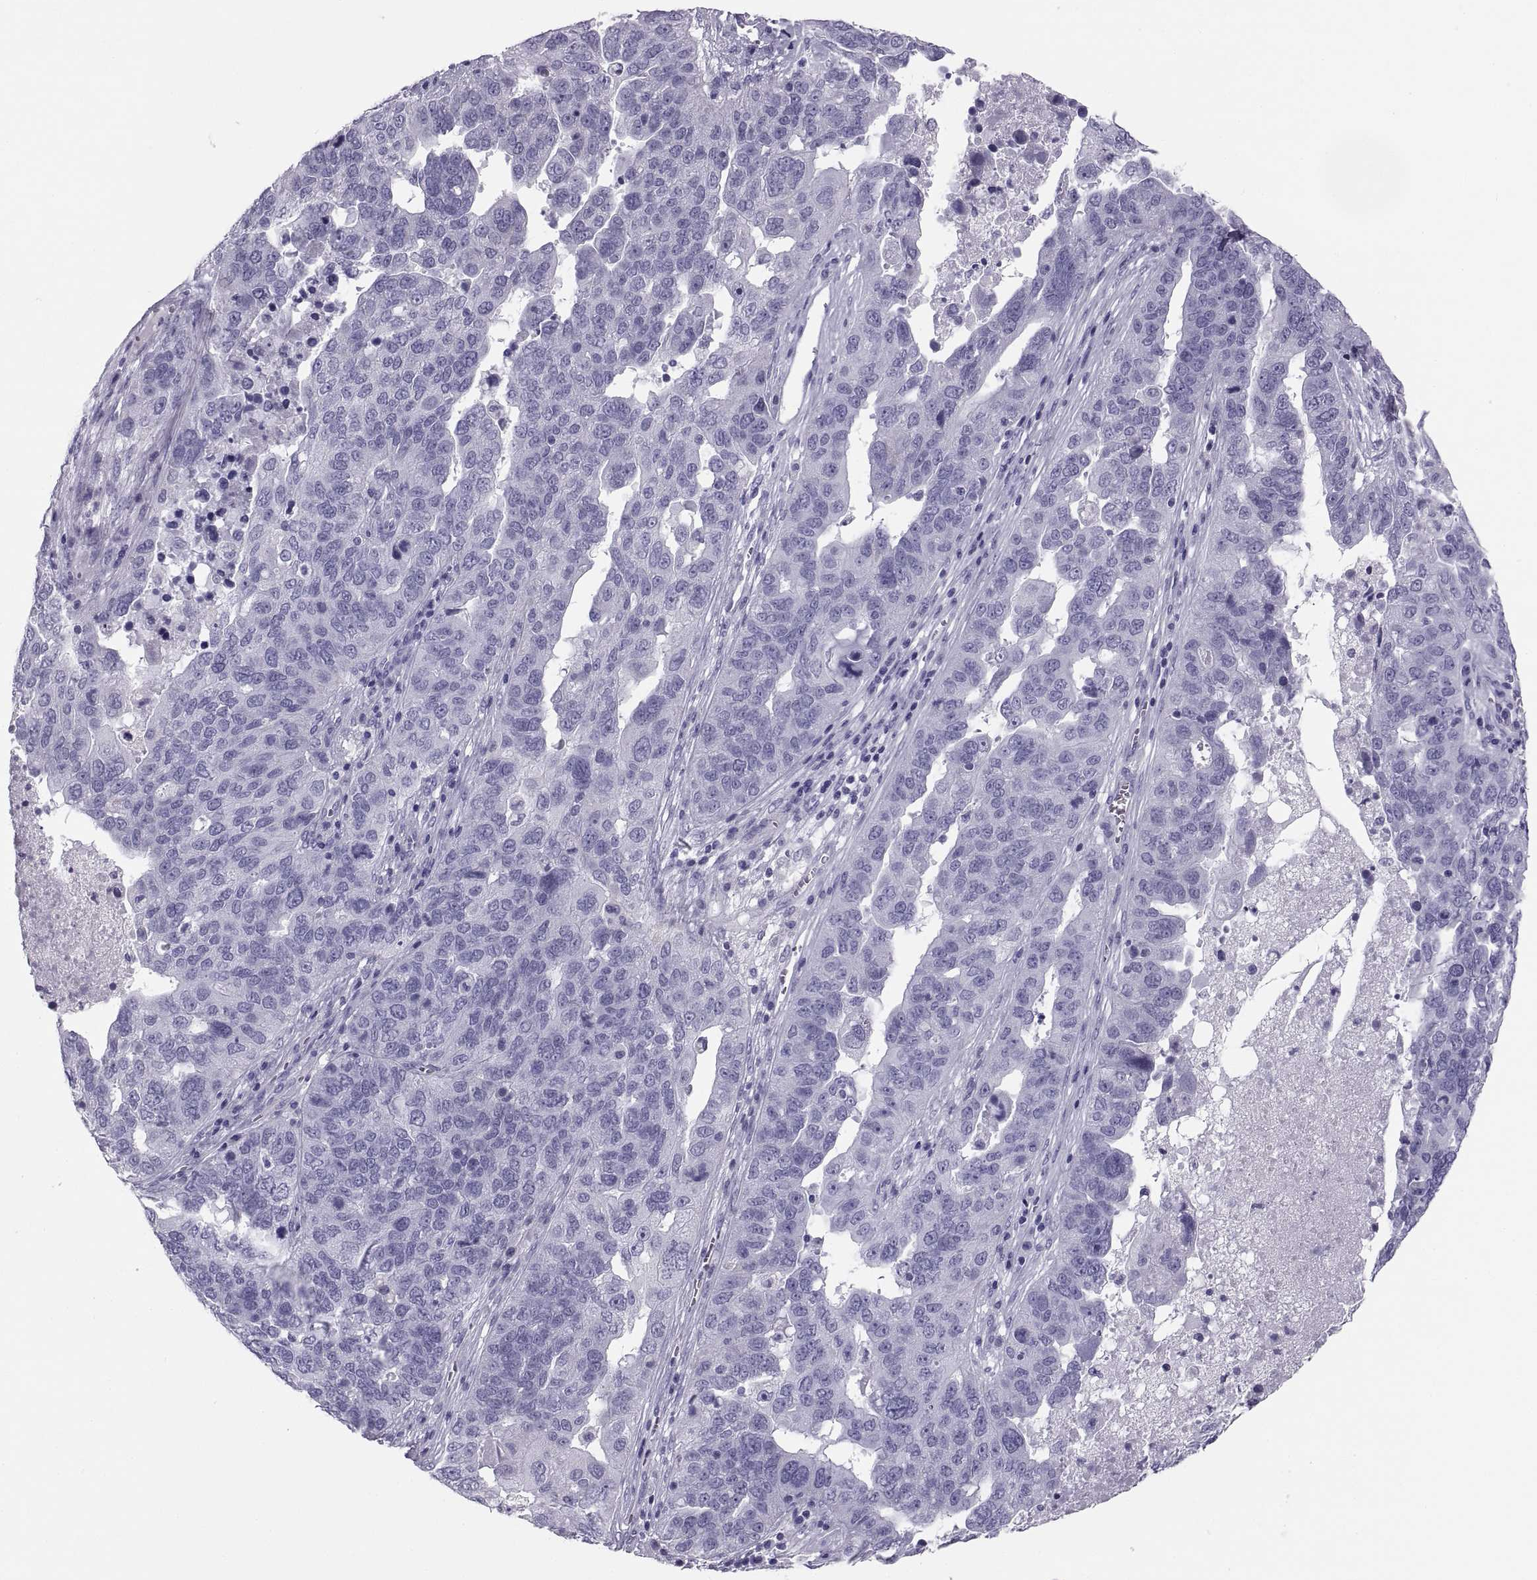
{"staining": {"intensity": "negative", "quantity": "none", "location": "none"}, "tissue": "ovarian cancer", "cell_type": "Tumor cells", "image_type": "cancer", "snomed": [{"axis": "morphology", "description": "Carcinoma, endometroid"}, {"axis": "topography", "description": "Soft tissue"}, {"axis": "topography", "description": "Ovary"}], "caption": "High magnification brightfield microscopy of ovarian endometroid carcinoma stained with DAB (3,3'-diaminobenzidine) (brown) and counterstained with hematoxylin (blue): tumor cells show no significant expression.", "gene": "PAX2", "patient": {"sex": "female", "age": 52}}